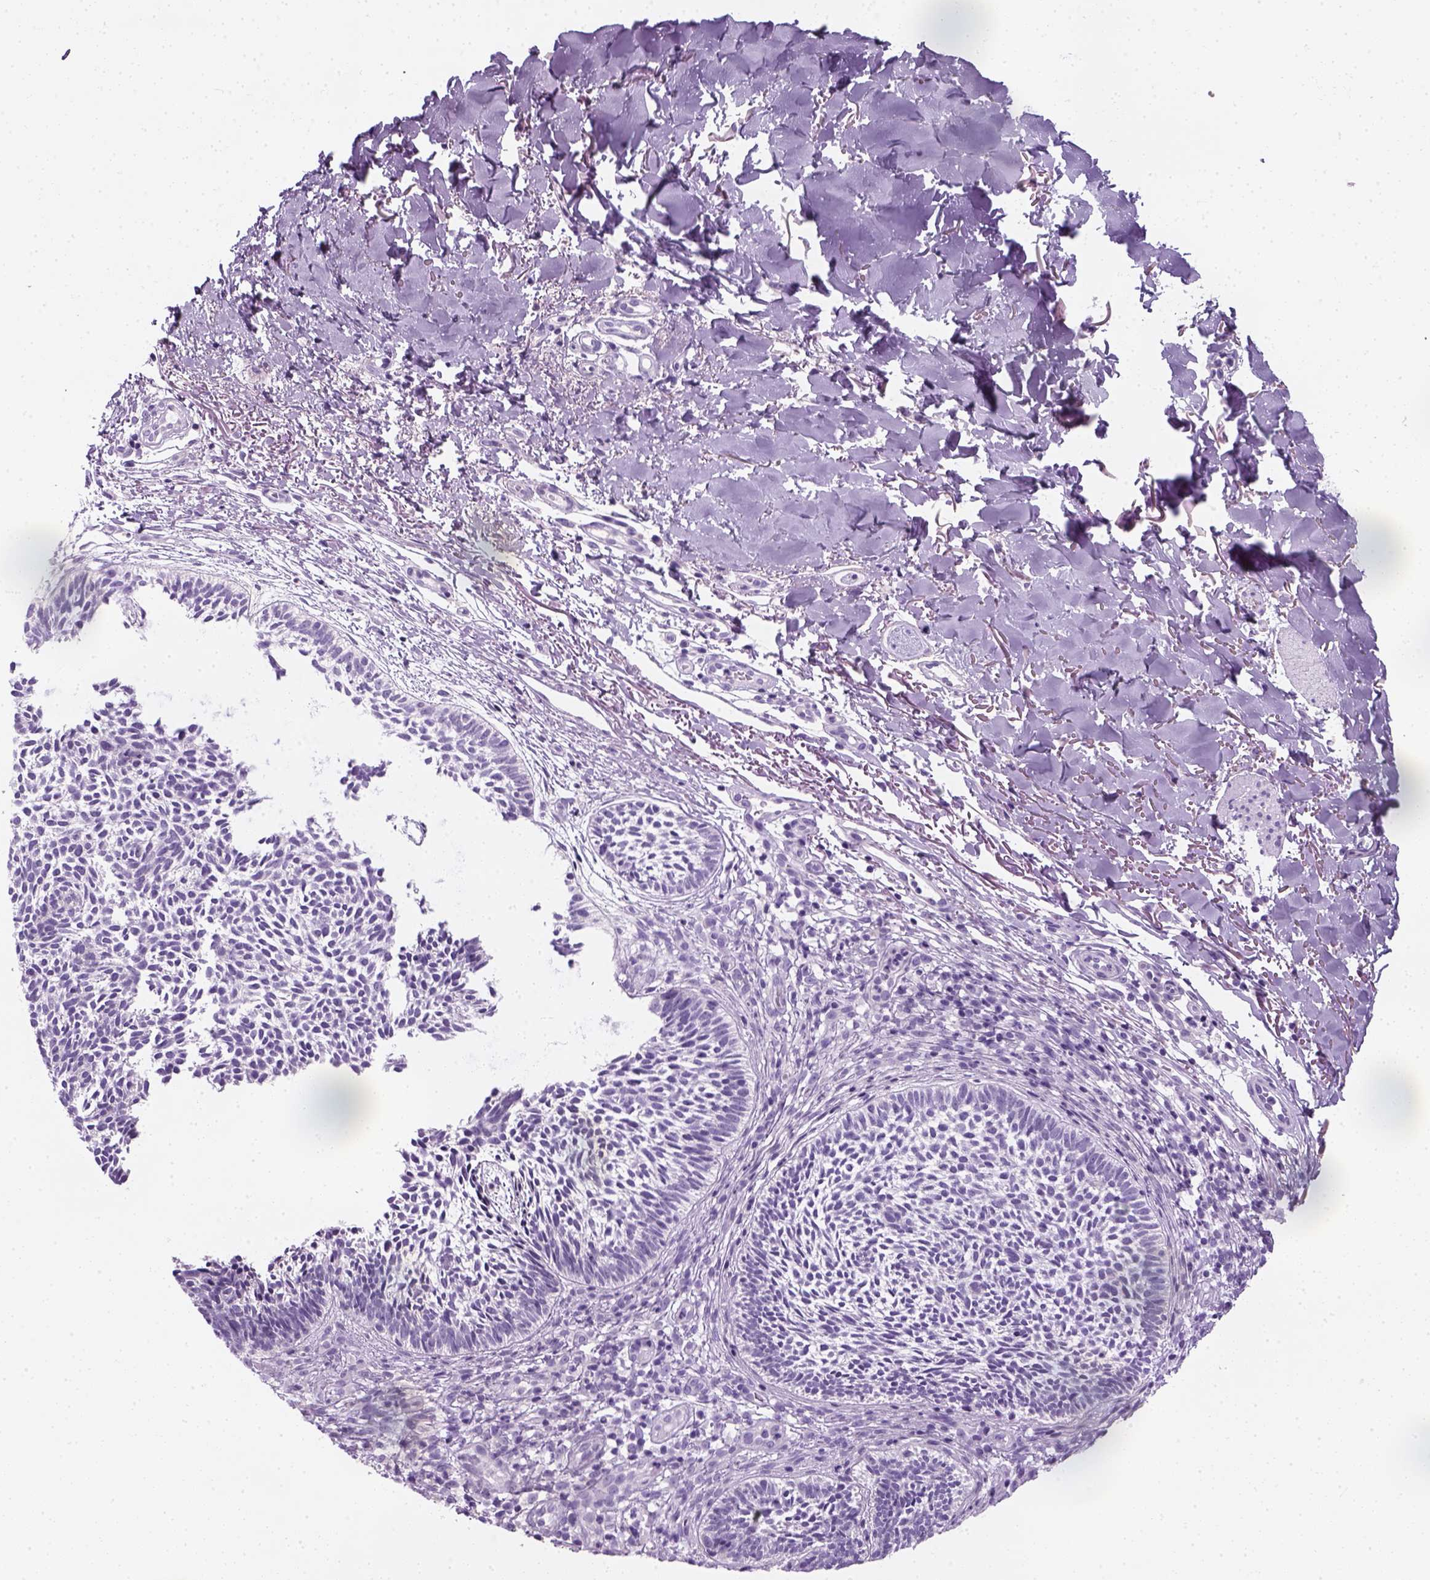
{"staining": {"intensity": "negative", "quantity": "none", "location": "none"}, "tissue": "skin cancer", "cell_type": "Tumor cells", "image_type": "cancer", "snomed": [{"axis": "morphology", "description": "Basal cell carcinoma"}, {"axis": "topography", "description": "Skin"}], "caption": "This is a photomicrograph of IHC staining of skin cancer, which shows no positivity in tumor cells.", "gene": "SLC12A5", "patient": {"sex": "male", "age": 78}}